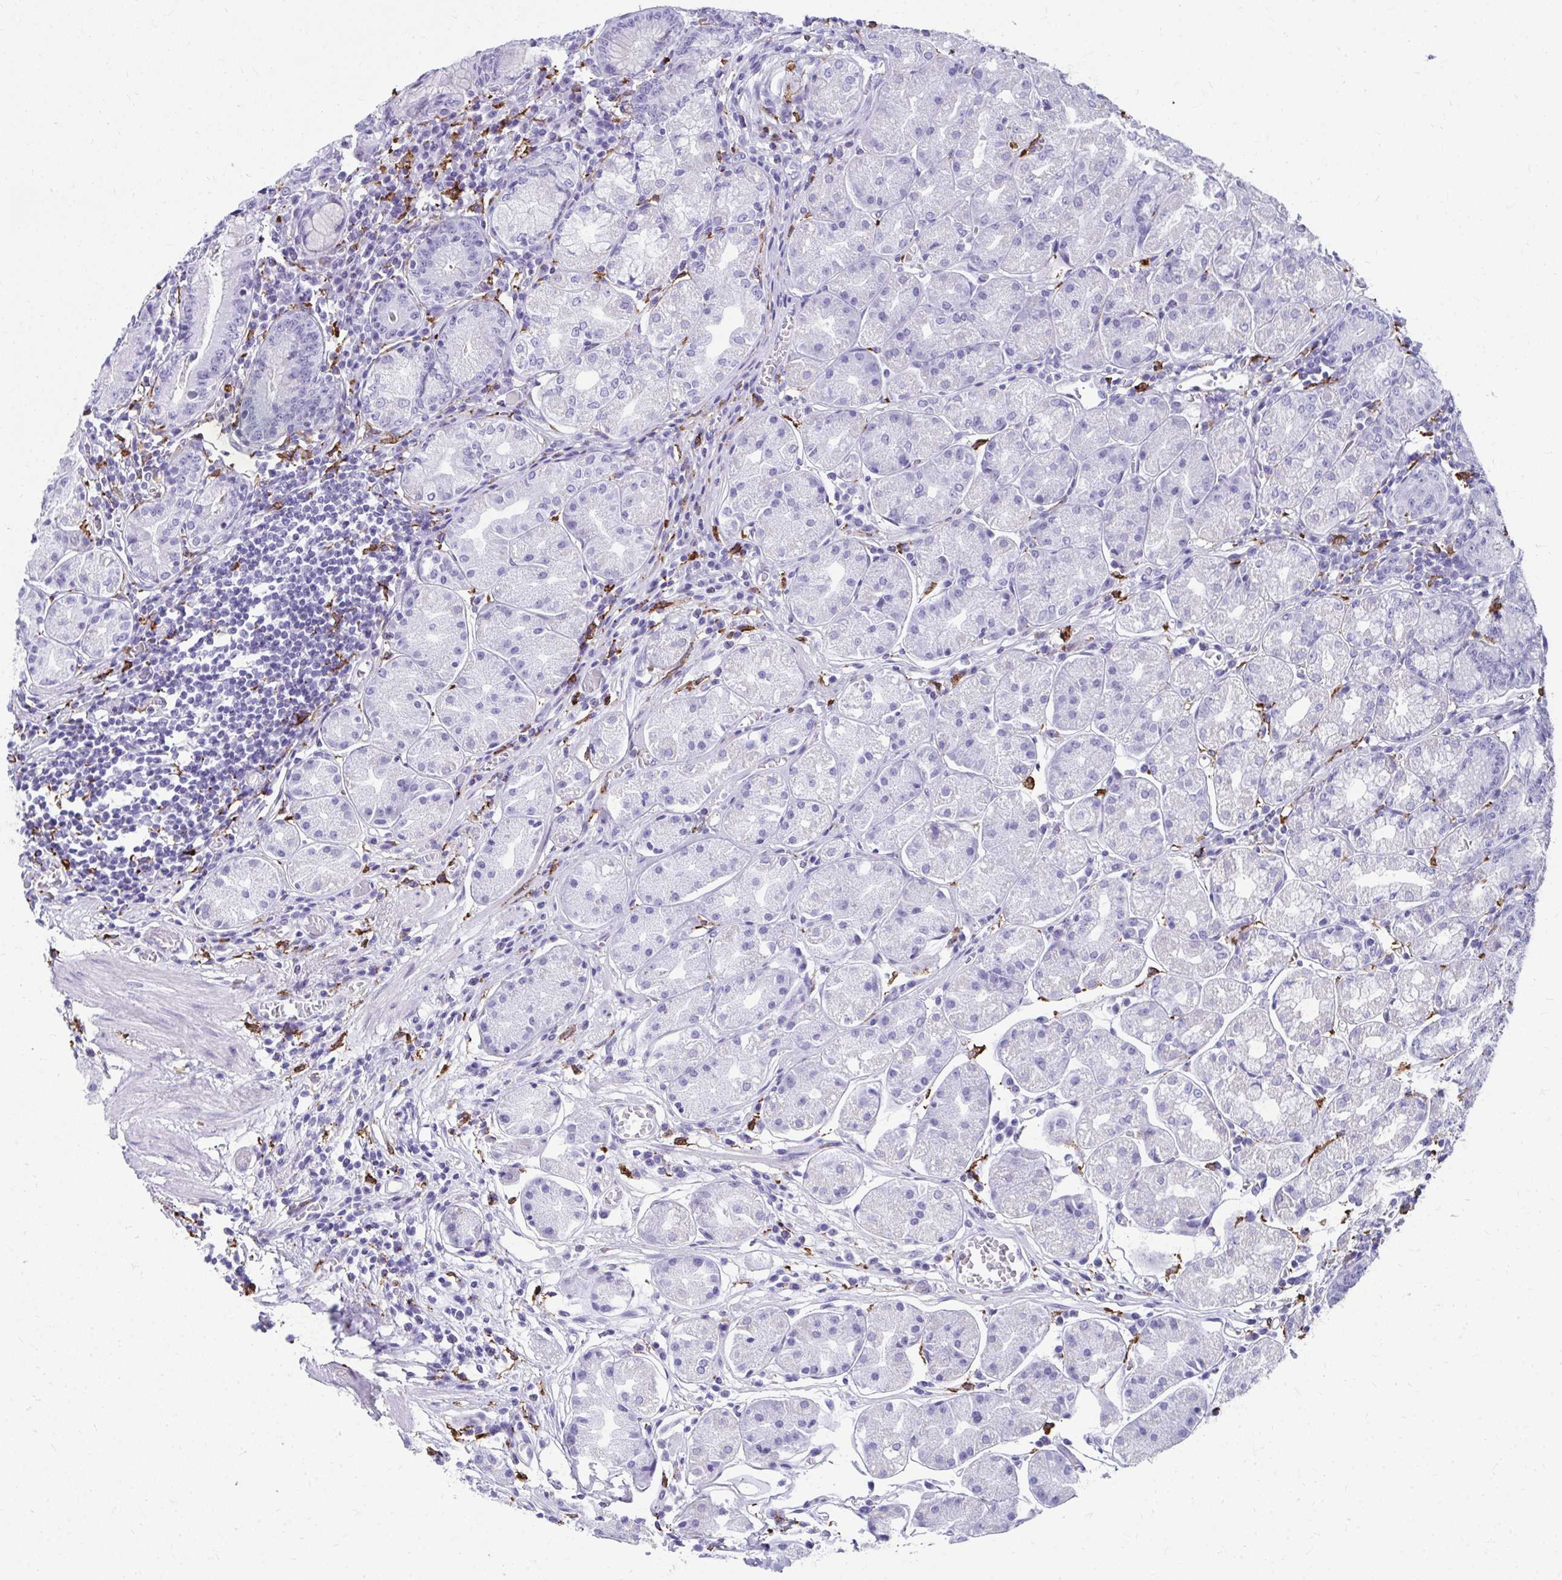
{"staining": {"intensity": "negative", "quantity": "none", "location": "none"}, "tissue": "stomach", "cell_type": "Glandular cells", "image_type": "normal", "snomed": [{"axis": "morphology", "description": "Normal tissue, NOS"}, {"axis": "topography", "description": "Stomach"}], "caption": "Immunohistochemical staining of unremarkable human stomach exhibits no significant expression in glandular cells. Nuclei are stained in blue.", "gene": "CD163", "patient": {"sex": "male", "age": 55}}